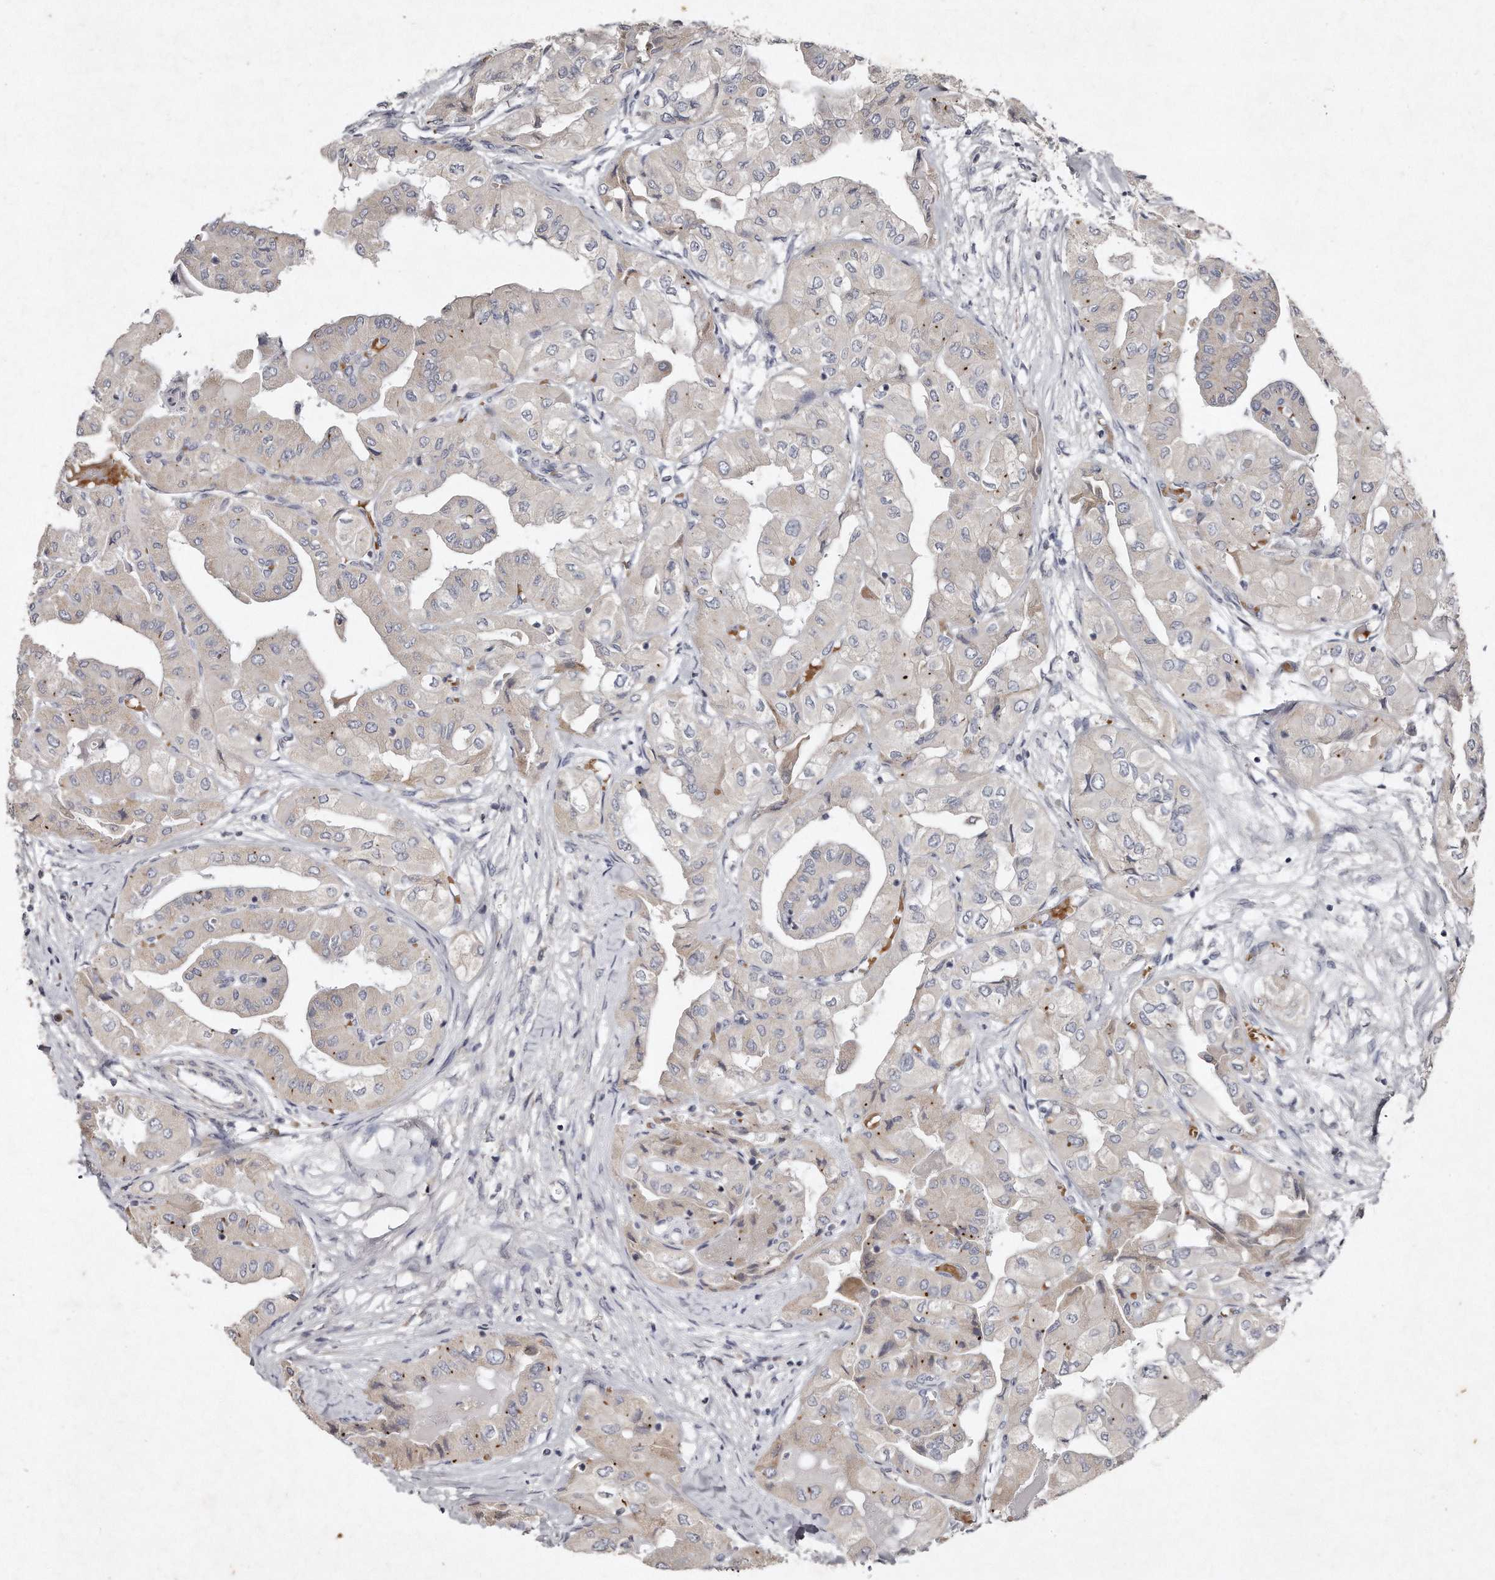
{"staining": {"intensity": "moderate", "quantity": "<25%", "location": "cytoplasmic/membranous"}, "tissue": "thyroid cancer", "cell_type": "Tumor cells", "image_type": "cancer", "snomed": [{"axis": "morphology", "description": "Papillary adenocarcinoma, NOS"}, {"axis": "topography", "description": "Thyroid gland"}], "caption": "Human thyroid papillary adenocarcinoma stained for a protein (brown) shows moderate cytoplasmic/membranous positive positivity in about <25% of tumor cells.", "gene": "TECR", "patient": {"sex": "female", "age": 59}}